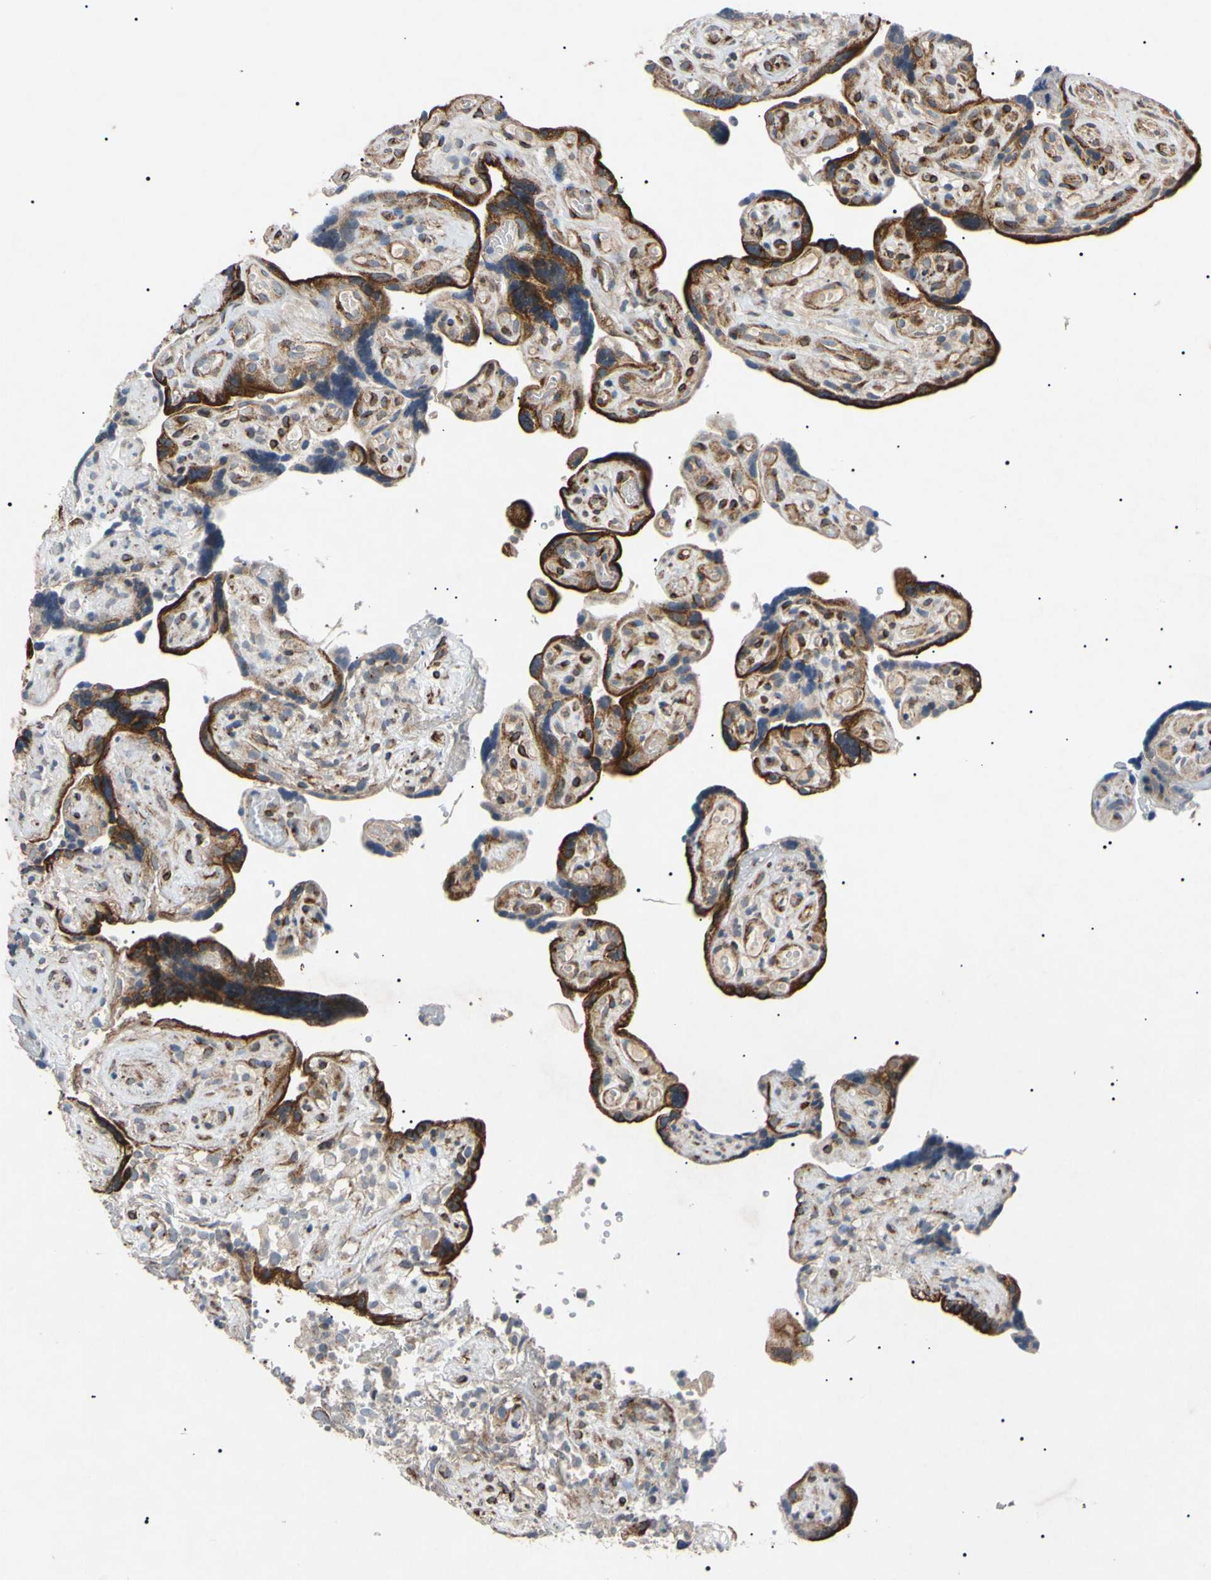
{"staining": {"intensity": "strong", "quantity": ">75%", "location": "cytoplasmic/membranous"}, "tissue": "placenta", "cell_type": "Trophoblastic cells", "image_type": "normal", "snomed": [{"axis": "morphology", "description": "Normal tissue, NOS"}, {"axis": "topography", "description": "Placenta"}], "caption": "Placenta stained with DAB IHC exhibits high levels of strong cytoplasmic/membranous positivity in about >75% of trophoblastic cells.", "gene": "TUBB4A", "patient": {"sex": "female", "age": 30}}